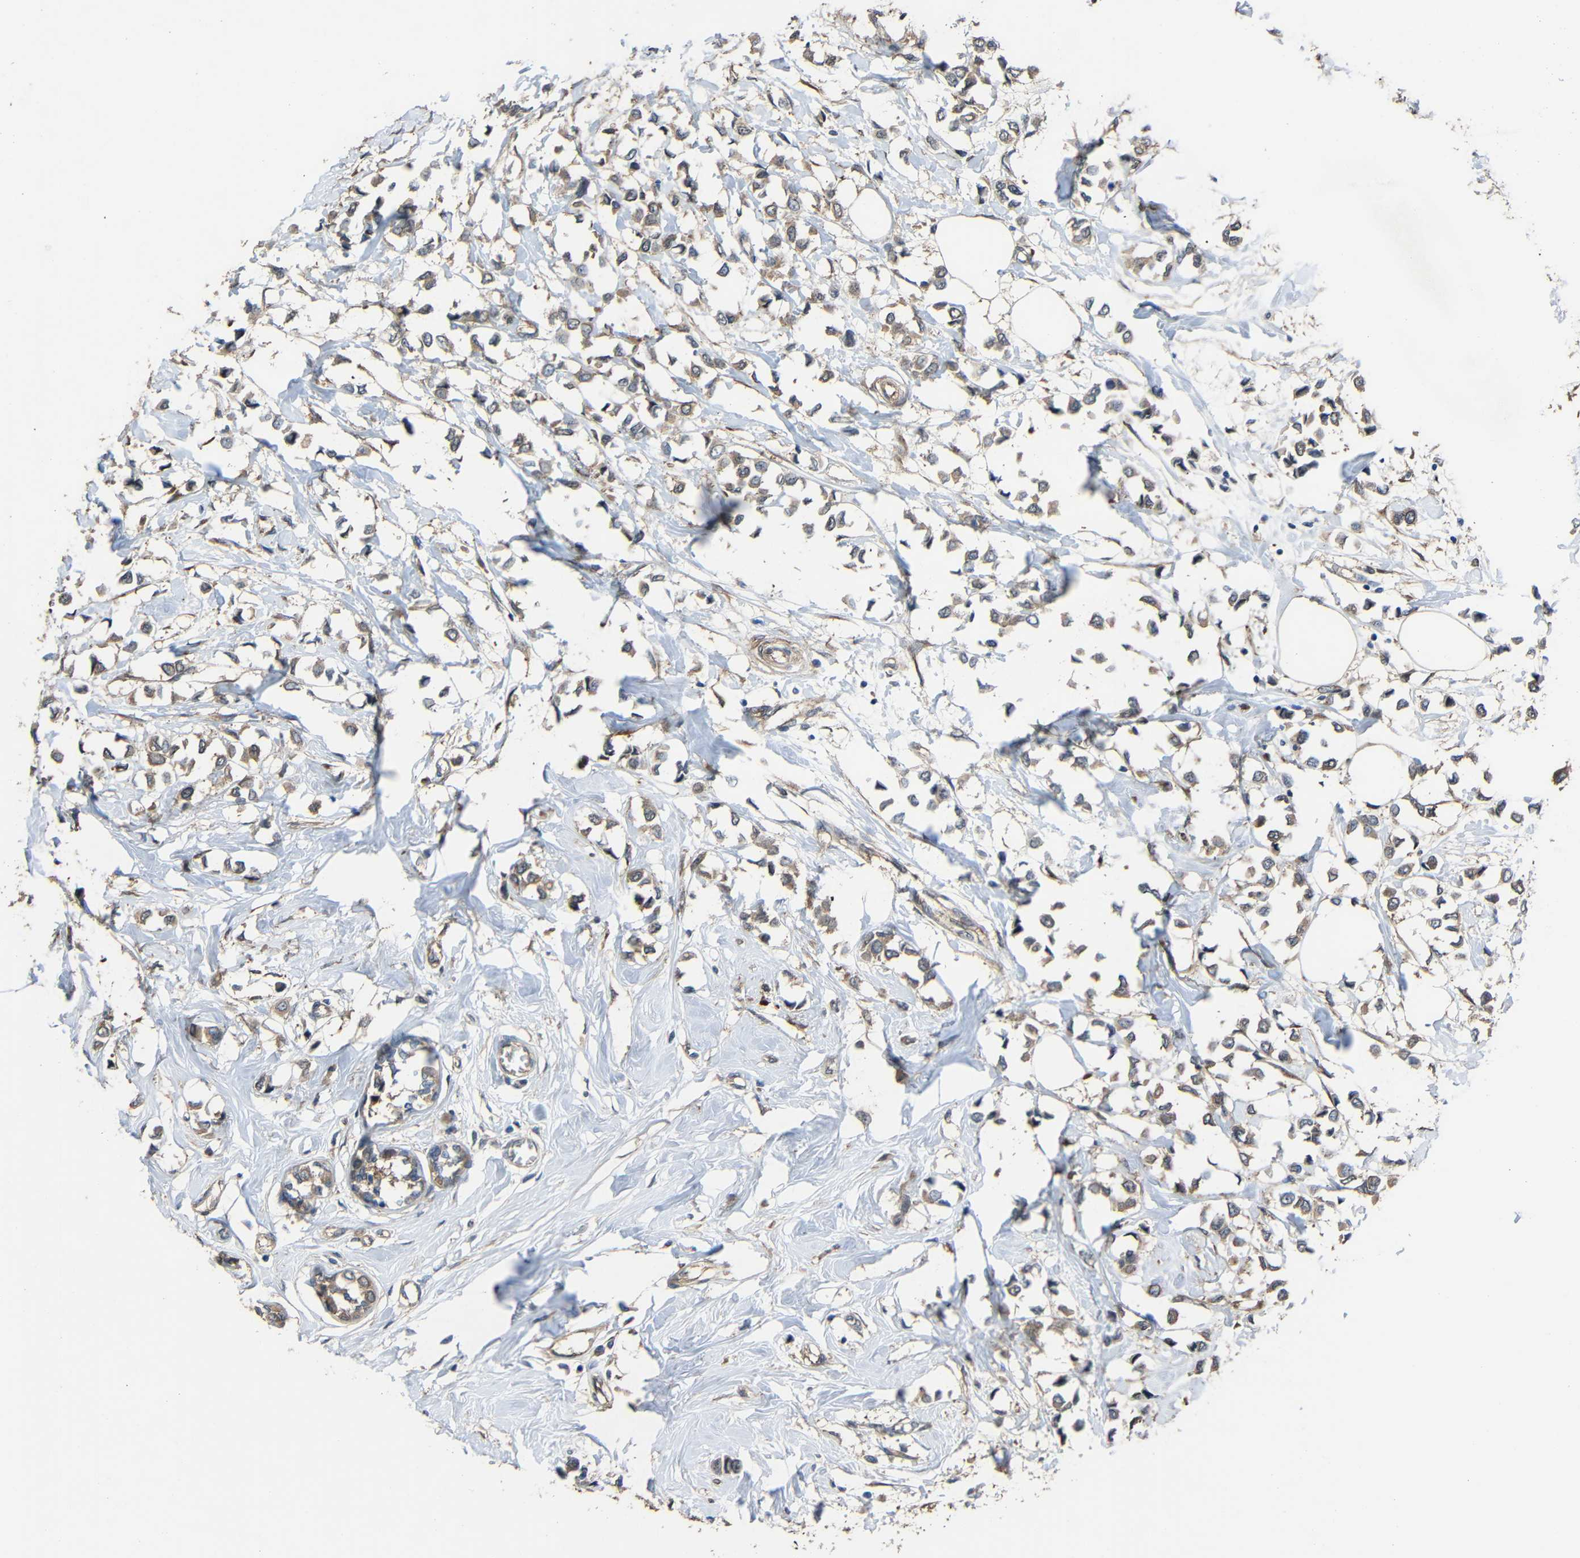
{"staining": {"intensity": "weak", "quantity": ">75%", "location": "cytoplasmic/membranous"}, "tissue": "breast cancer", "cell_type": "Tumor cells", "image_type": "cancer", "snomed": [{"axis": "morphology", "description": "Lobular carcinoma"}, {"axis": "topography", "description": "Breast"}], "caption": "Protein staining shows weak cytoplasmic/membranous staining in about >75% of tumor cells in lobular carcinoma (breast).", "gene": "CHST9", "patient": {"sex": "female", "age": 51}}